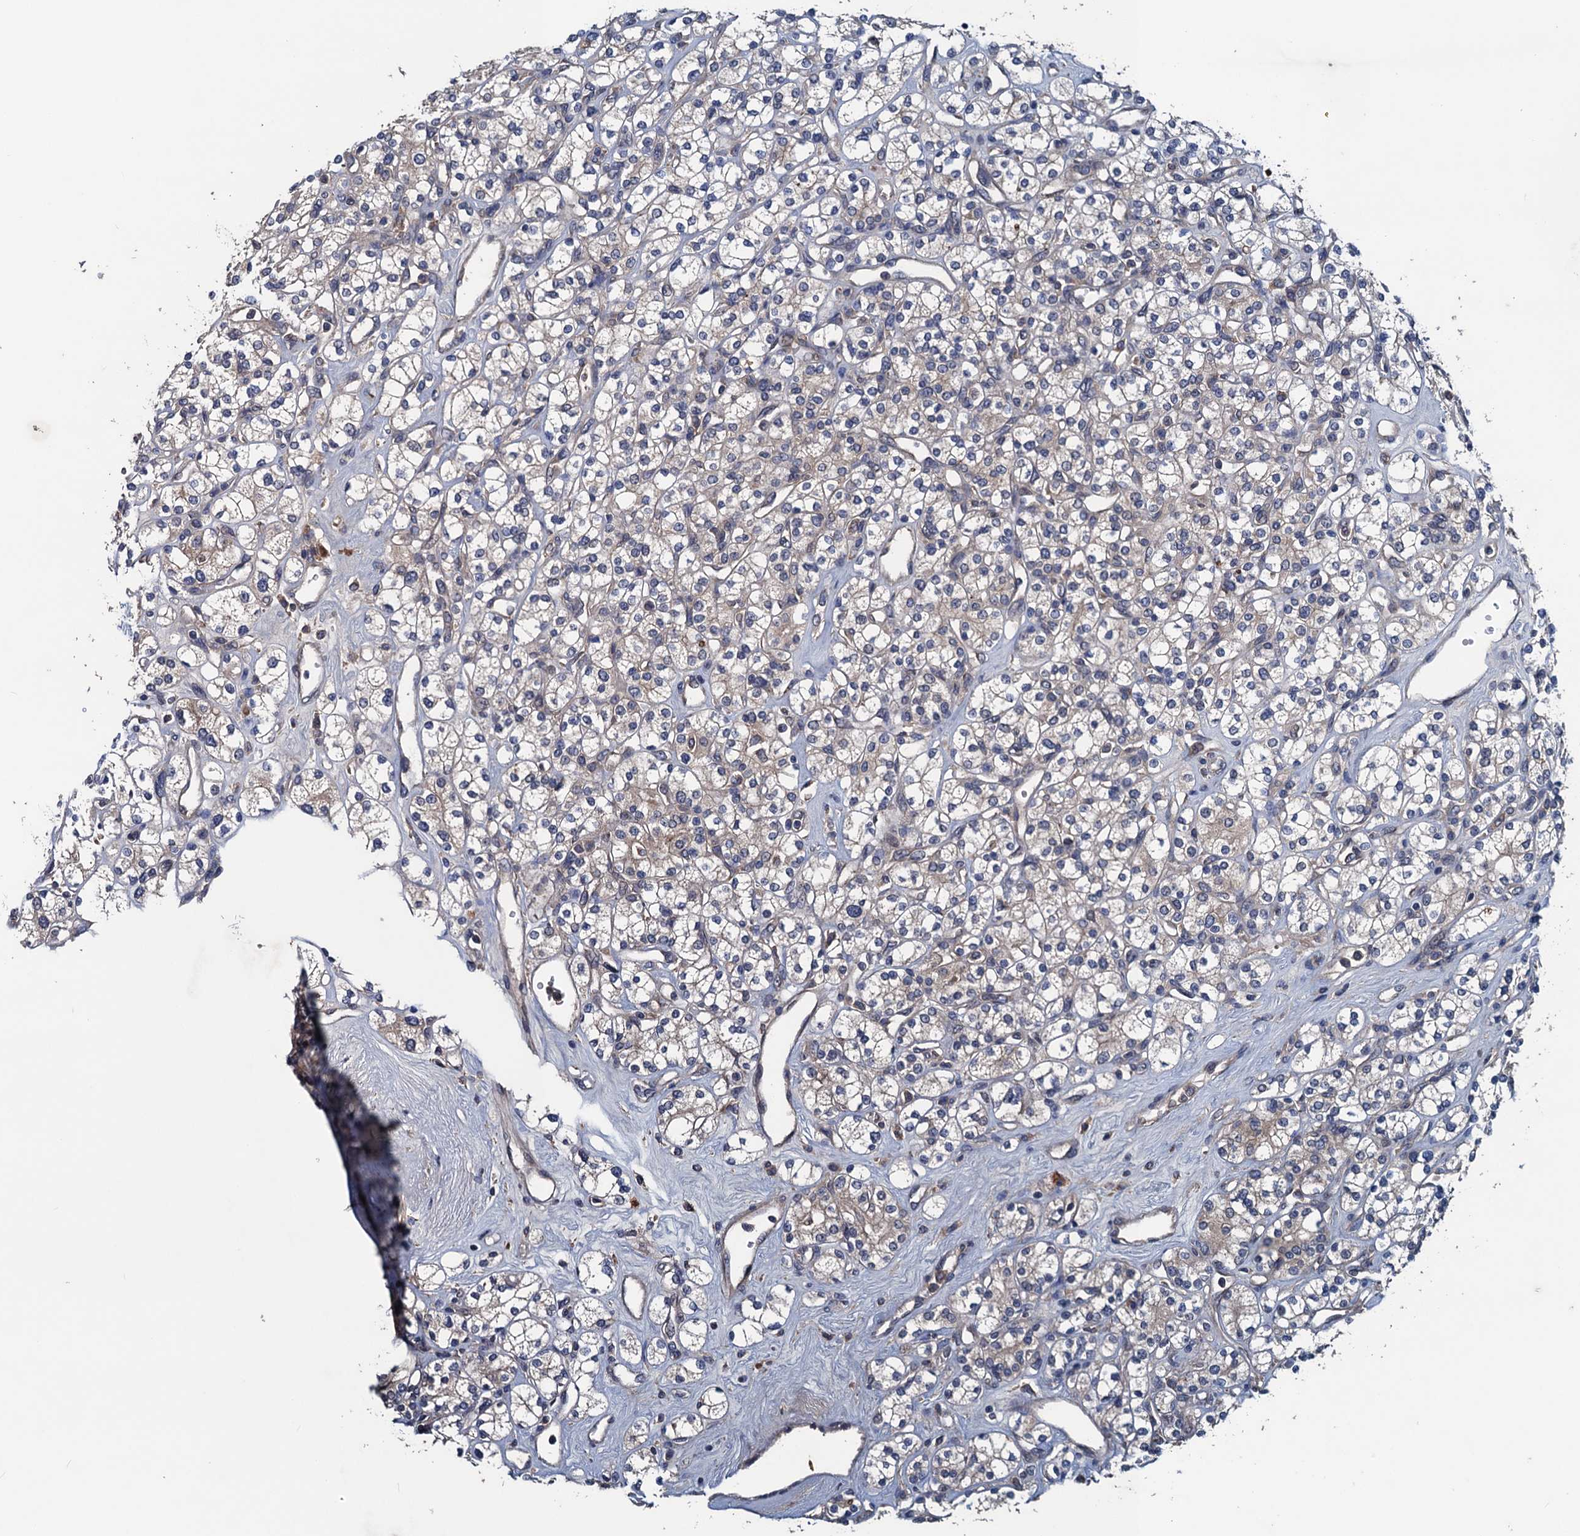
{"staining": {"intensity": "weak", "quantity": "25%-75%", "location": "cytoplasmic/membranous"}, "tissue": "renal cancer", "cell_type": "Tumor cells", "image_type": "cancer", "snomed": [{"axis": "morphology", "description": "Adenocarcinoma, NOS"}, {"axis": "topography", "description": "Kidney"}], "caption": "Weak cytoplasmic/membranous protein expression is identified in approximately 25%-75% of tumor cells in adenocarcinoma (renal).", "gene": "BLTP3B", "patient": {"sex": "male", "age": 77}}